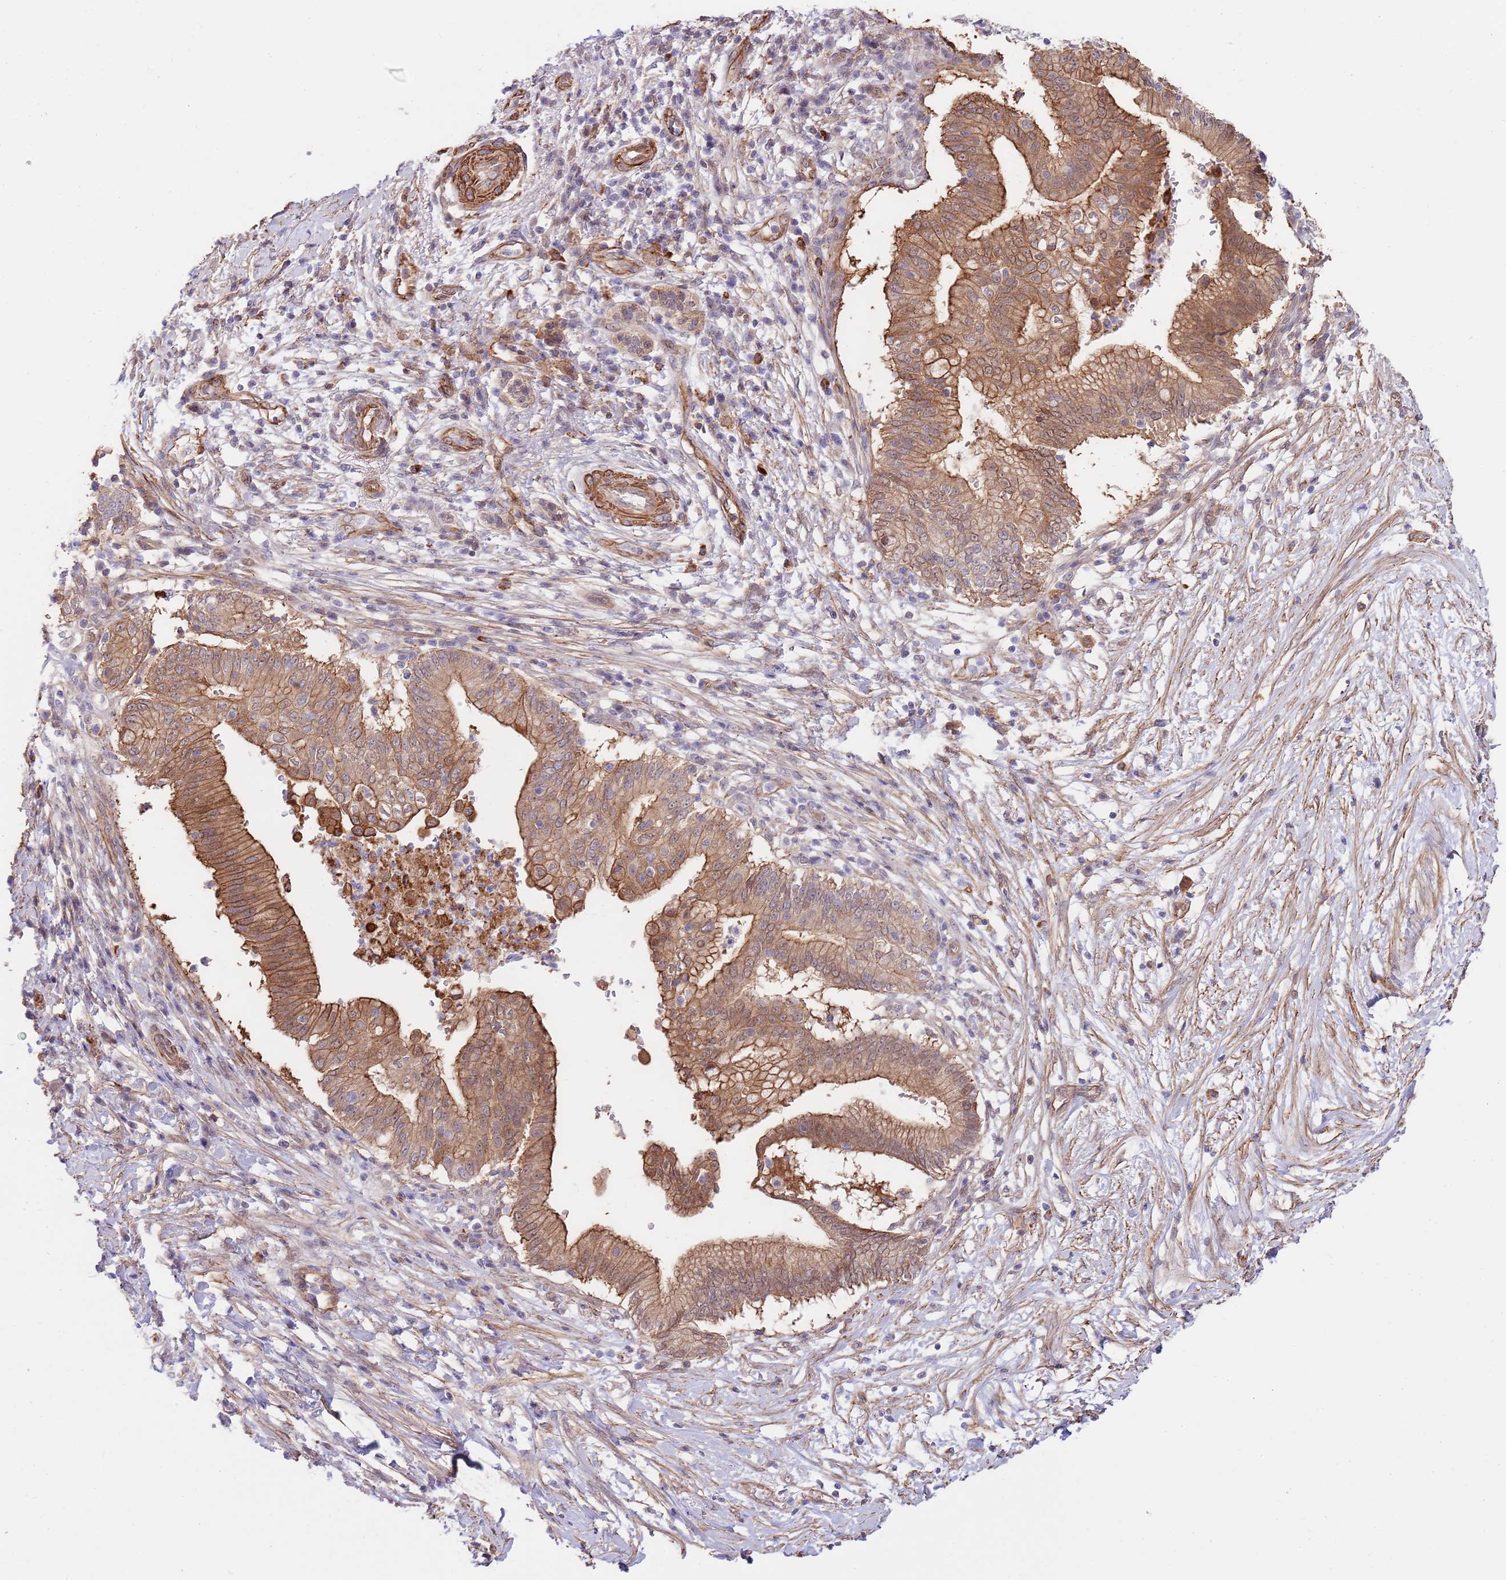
{"staining": {"intensity": "moderate", "quantity": ">75%", "location": "cytoplasmic/membranous"}, "tissue": "pancreatic cancer", "cell_type": "Tumor cells", "image_type": "cancer", "snomed": [{"axis": "morphology", "description": "Adenocarcinoma, NOS"}, {"axis": "topography", "description": "Pancreas"}], "caption": "Tumor cells display medium levels of moderate cytoplasmic/membranous staining in approximately >75% of cells in human pancreatic cancer (adenocarcinoma).", "gene": "BPNT1", "patient": {"sex": "male", "age": 68}}